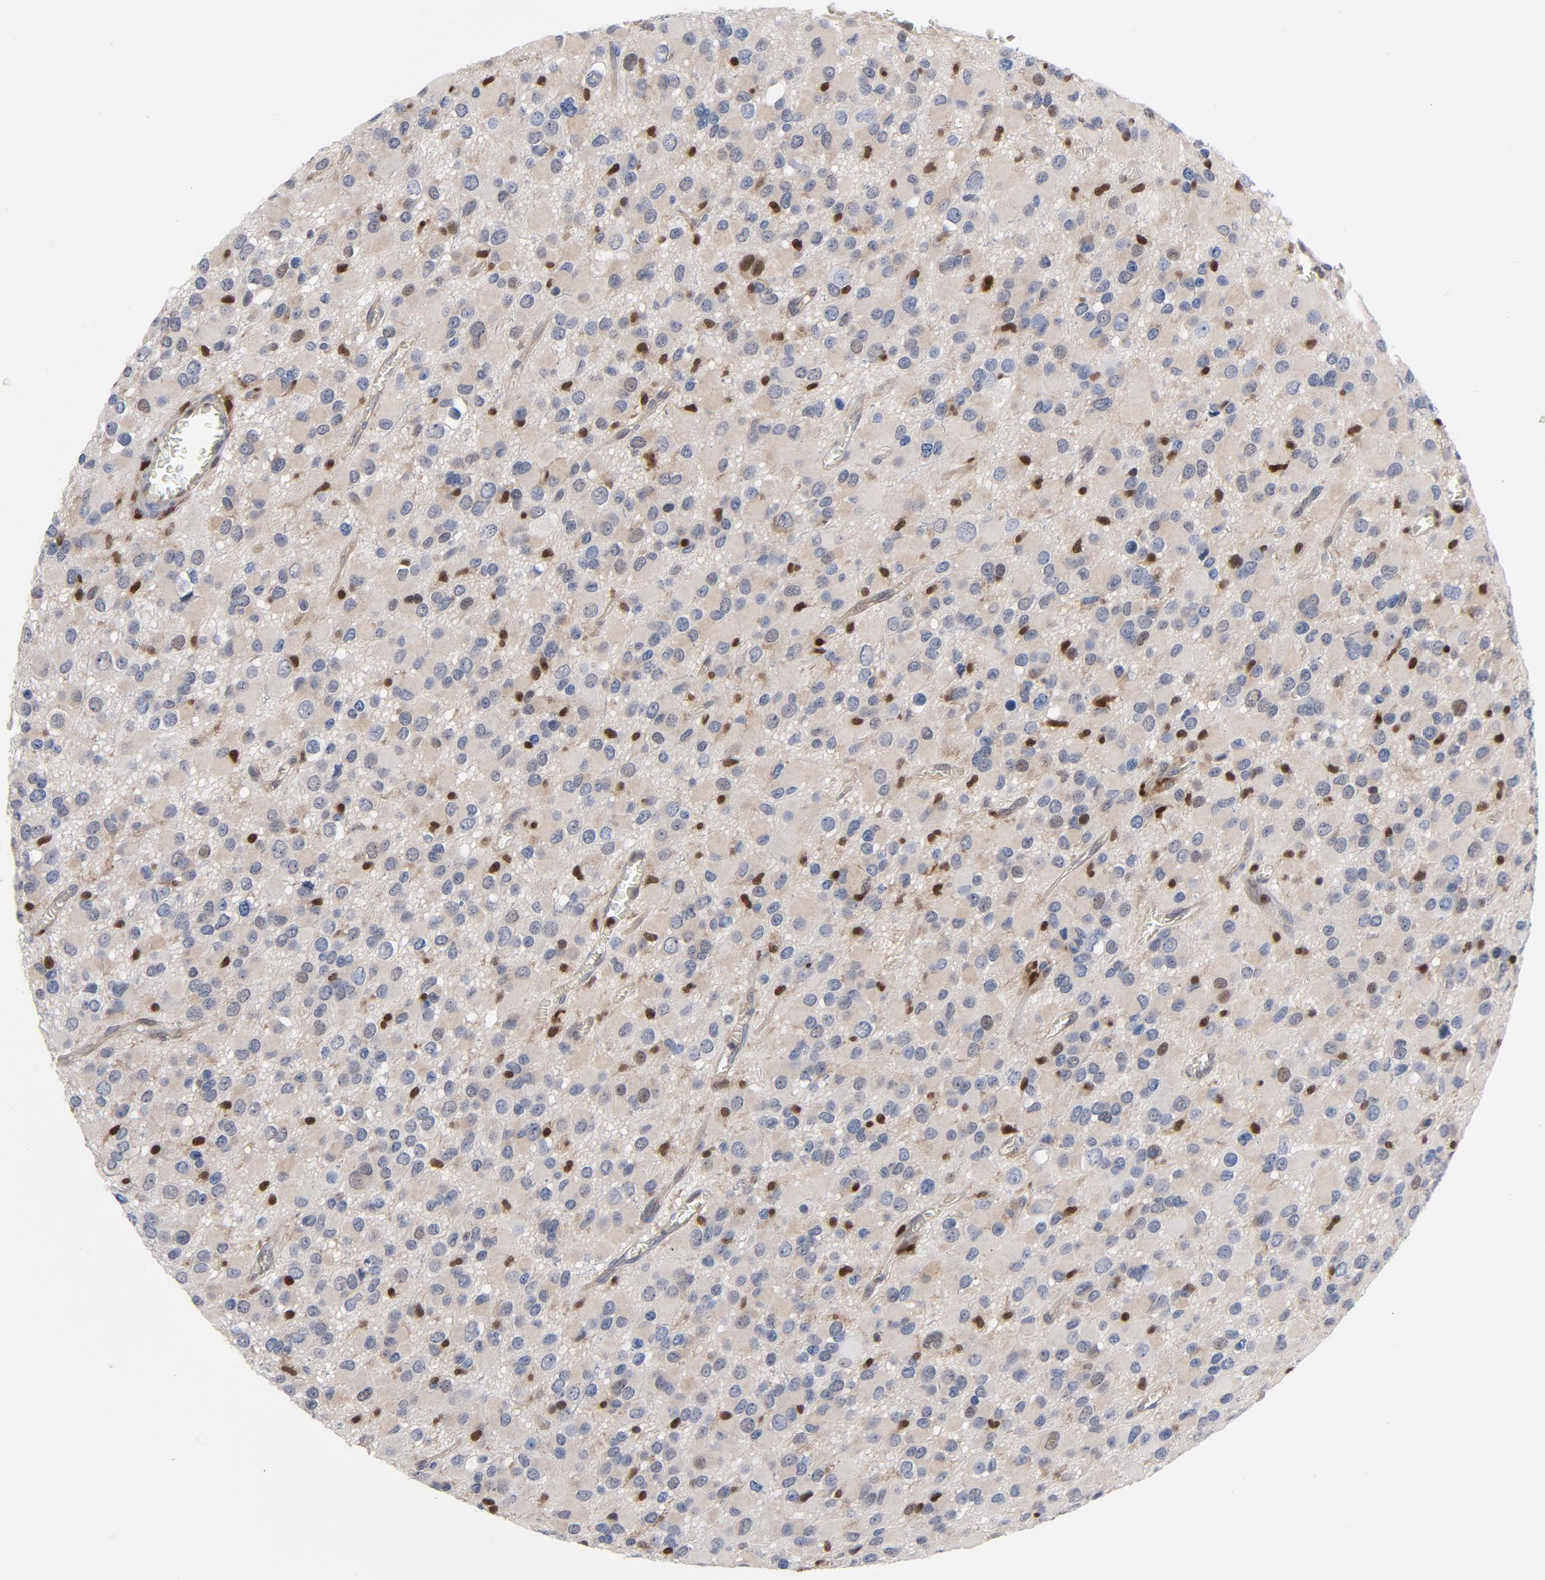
{"staining": {"intensity": "strong", "quantity": "<25%", "location": "nuclear"}, "tissue": "glioma", "cell_type": "Tumor cells", "image_type": "cancer", "snomed": [{"axis": "morphology", "description": "Glioma, malignant, Low grade"}, {"axis": "topography", "description": "Brain"}], "caption": "This histopathology image exhibits glioma stained with immunohistochemistry (IHC) to label a protein in brown. The nuclear of tumor cells show strong positivity for the protein. Nuclei are counter-stained blue.", "gene": "NFKB1", "patient": {"sex": "male", "age": 42}}